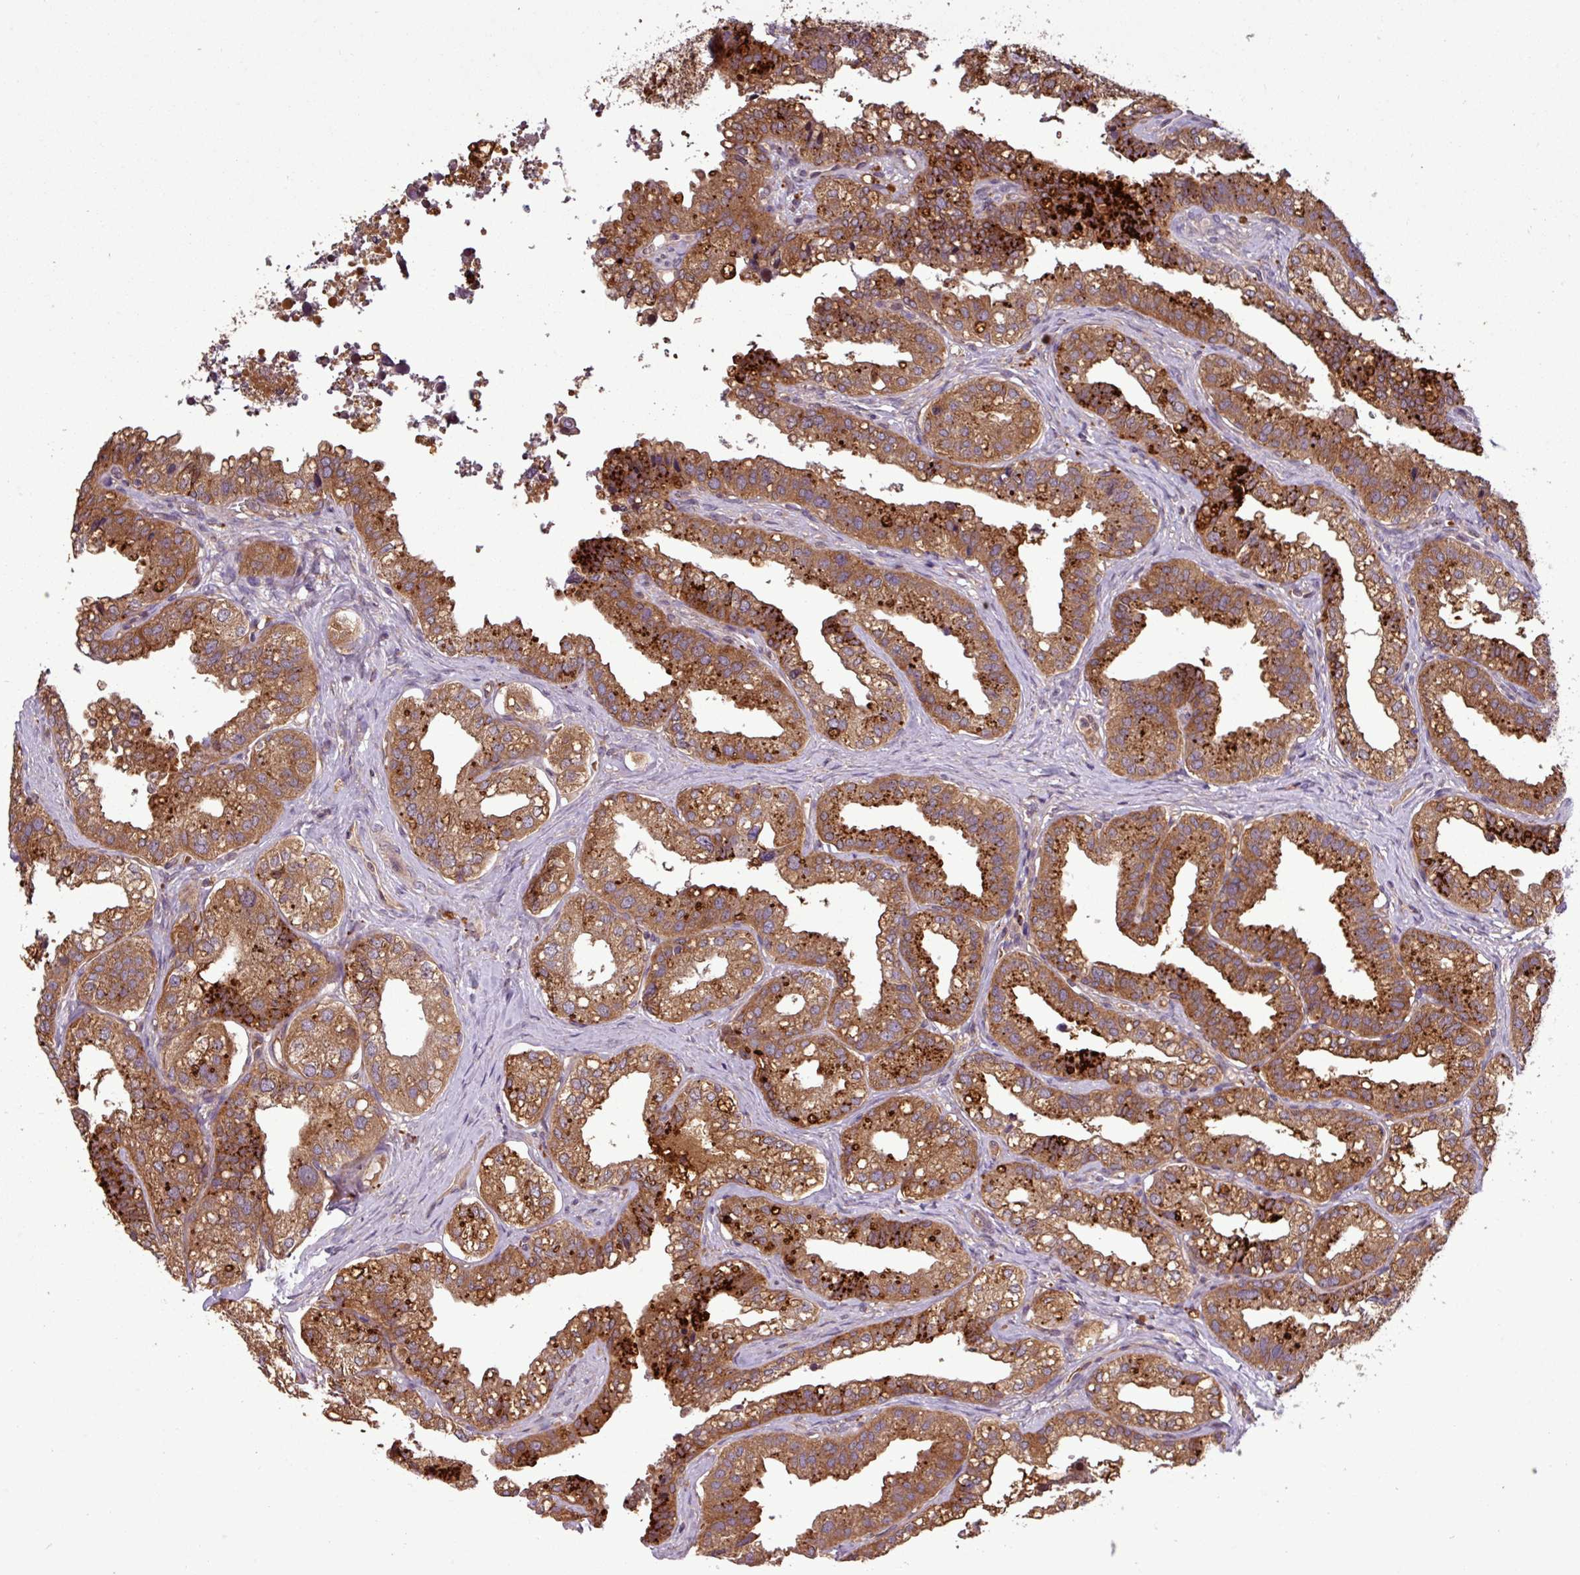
{"staining": {"intensity": "strong", "quantity": ">75%", "location": "cytoplasmic/membranous"}, "tissue": "seminal vesicle", "cell_type": "Glandular cells", "image_type": "normal", "snomed": [{"axis": "morphology", "description": "Normal tissue, NOS"}, {"axis": "topography", "description": "Seminal veicle"}, {"axis": "topography", "description": "Peripheral nerve tissue"}], "caption": "Immunohistochemistry (DAB) staining of benign seminal vesicle shows strong cytoplasmic/membranous protein staining in about >75% of glandular cells. (Brightfield microscopy of DAB IHC at high magnification).", "gene": "SIRPB2", "patient": {"sex": "male", "age": 60}}